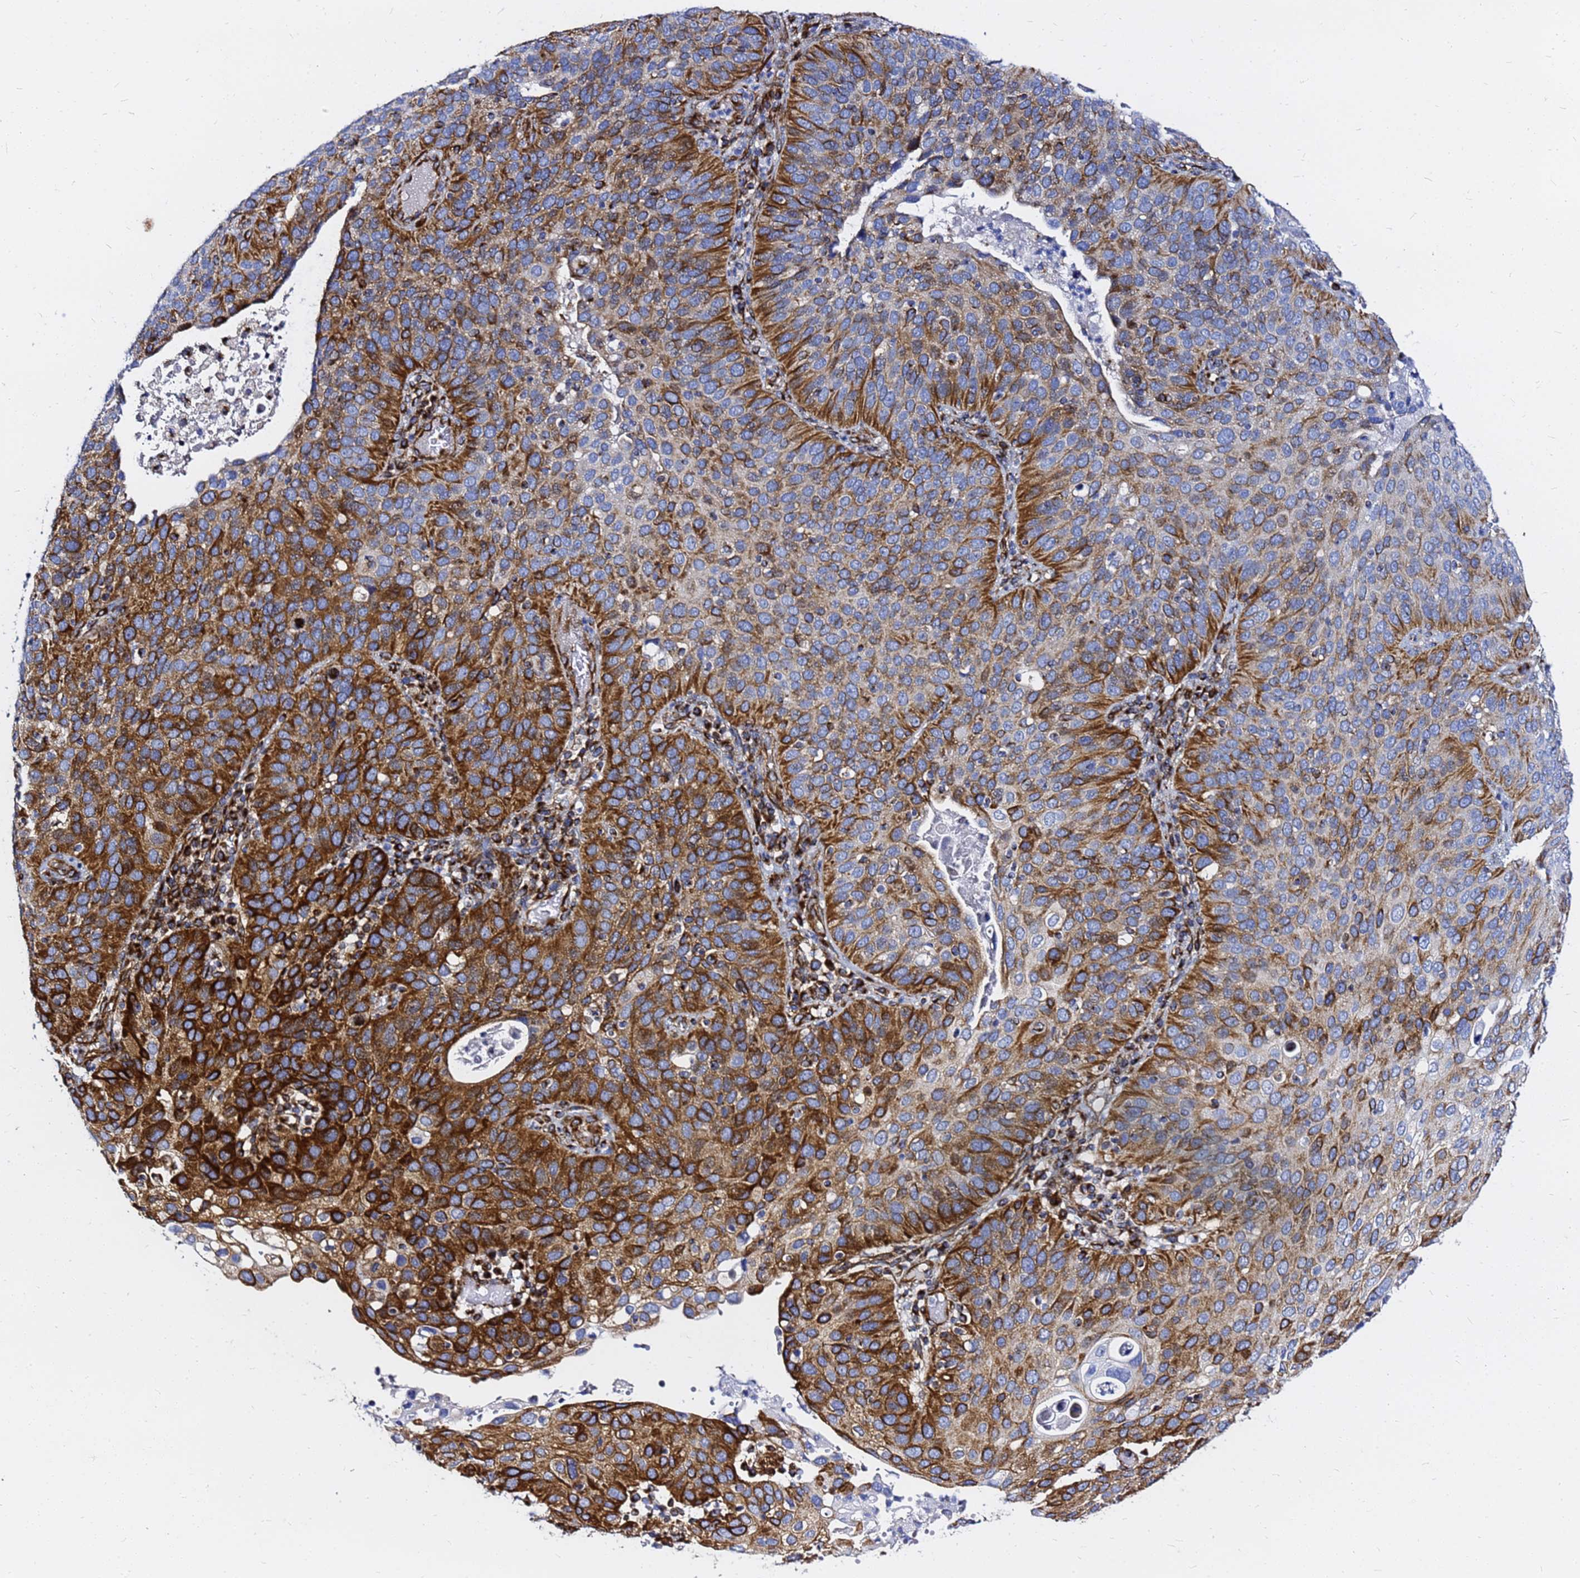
{"staining": {"intensity": "strong", "quantity": ">75%", "location": "cytoplasmic/membranous"}, "tissue": "cervical cancer", "cell_type": "Tumor cells", "image_type": "cancer", "snomed": [{"axis": "morphology", "description": "Squamous cell carcinoma, NOS"}, {"axis": "topography", "description": "Cervix"}], "caption": "Immunohistochemical staining of human cervical cancer shows high levels of strong cytoplasmic/membranous protein expression in approximately >75% of tumor cells.", "gene": "TUBA8", "patient": {"sex": "female", "age": 36}}